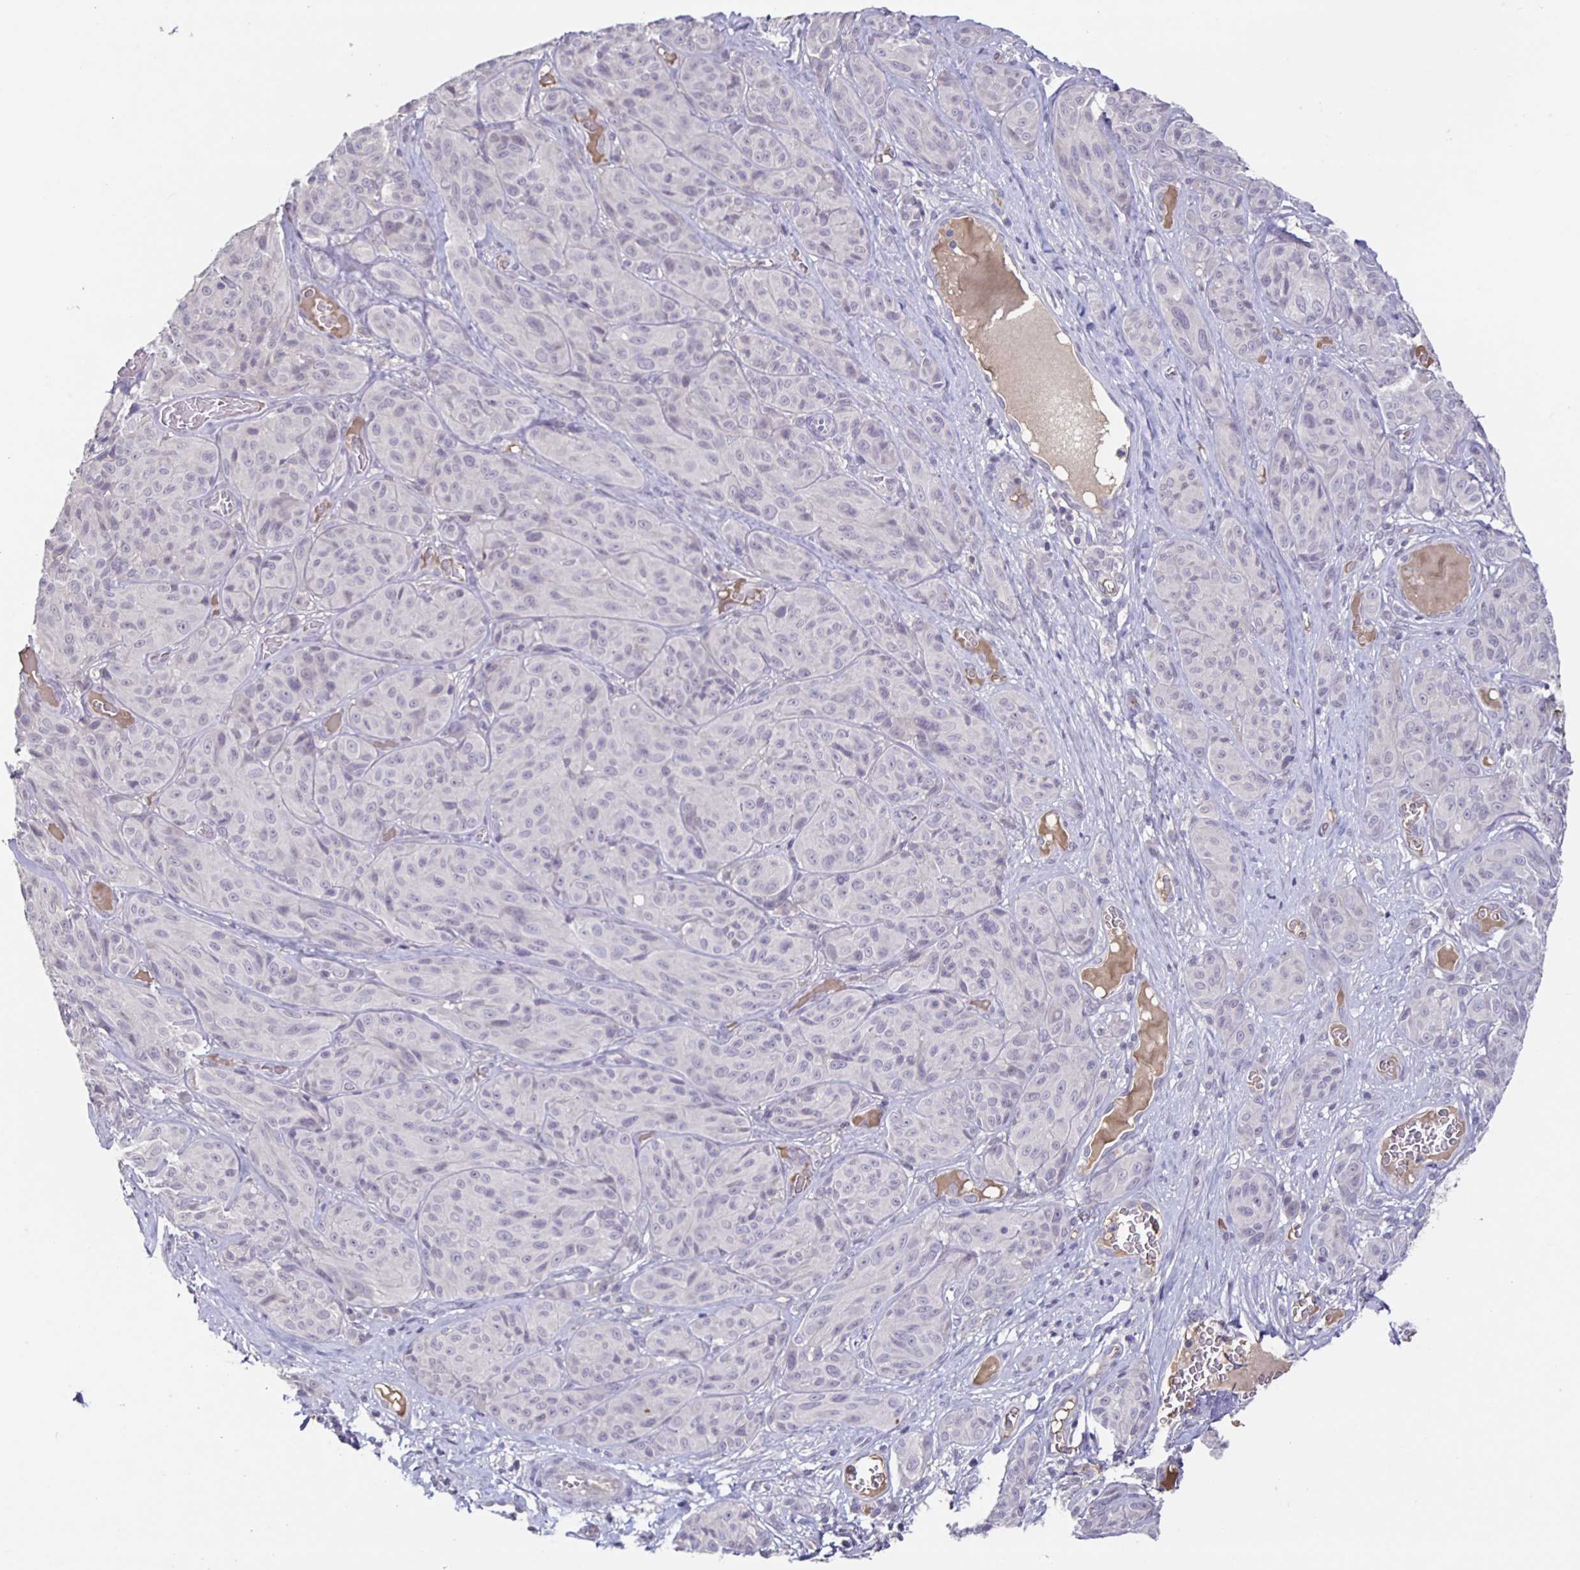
{"staining": {"intensity": "negative", "quantity": "none", "location": "none"}, "tissue": "melanoma", "cell_type": "Tumor cells", "image_type": "cancer", "snomed": [{"axis": "morphology", "description": "Malignant melanoma, NOS"}, {"axis": "topography", "description": "Skin"}], "caption": "DAB immunohistochemical staining of melanoma reveals no significant positivity in tumor cells.", "gene": "INSL5", "patient": {"sex": "male", "age": 91}}